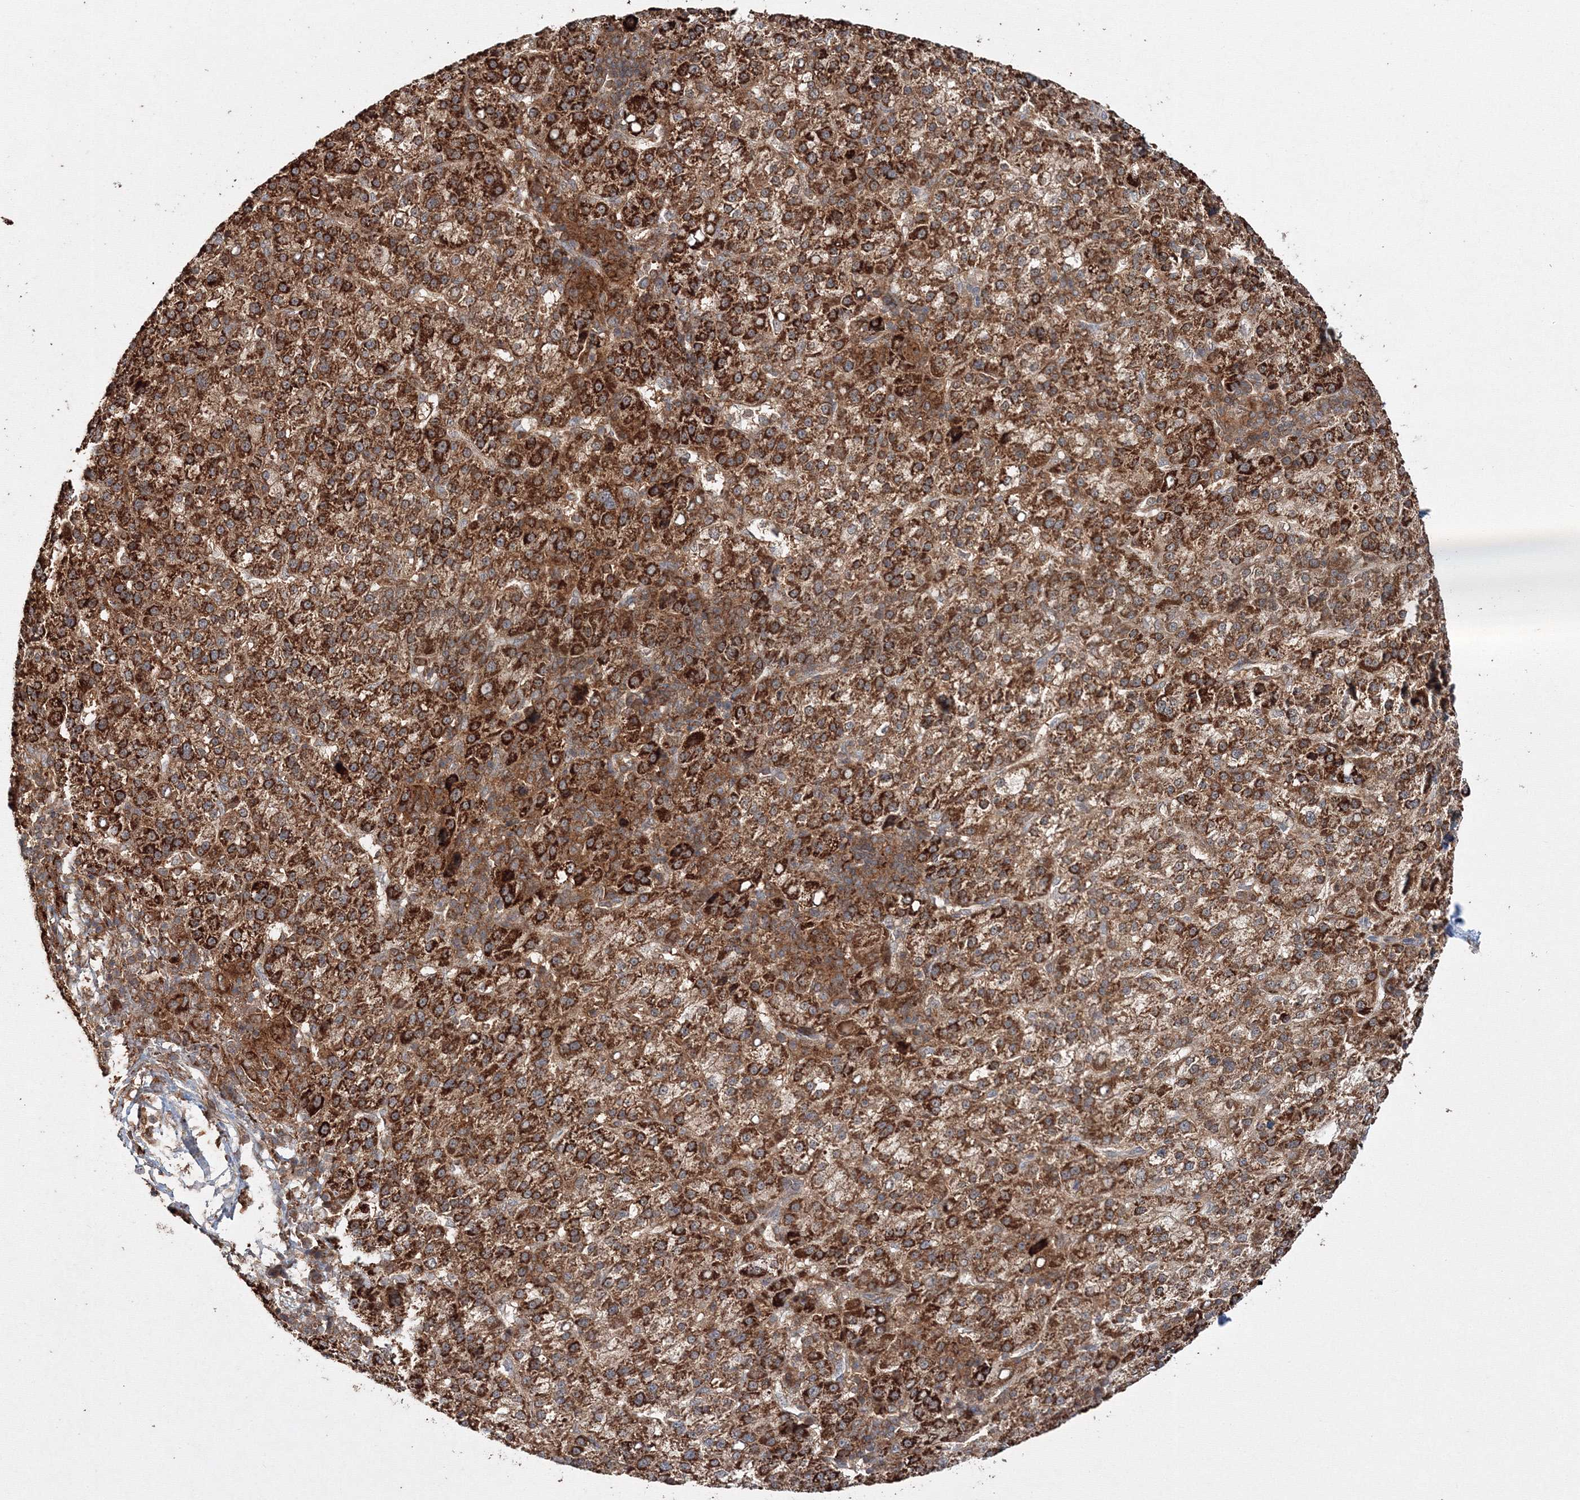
{"staining": {"intensity": "strong", "quantity": ">75%", "location": "cytoplasmic/membranous"}, "tissue": "liver cancer", "cell_type": "Tumor cells", "image_type": "cancer", "snomed": [{"axis": "morphology", "description": "Carcinoma, Hepatocellular, NOS"}, {"axis": "topography", "description": "Liver"}], "caption": "Human hepatocellular carcinoma (liver) stained with a protein marker reveals strong staining in tumor cells.", "gene": "DDO", "patient": {"sex": "female", "age": 58}}